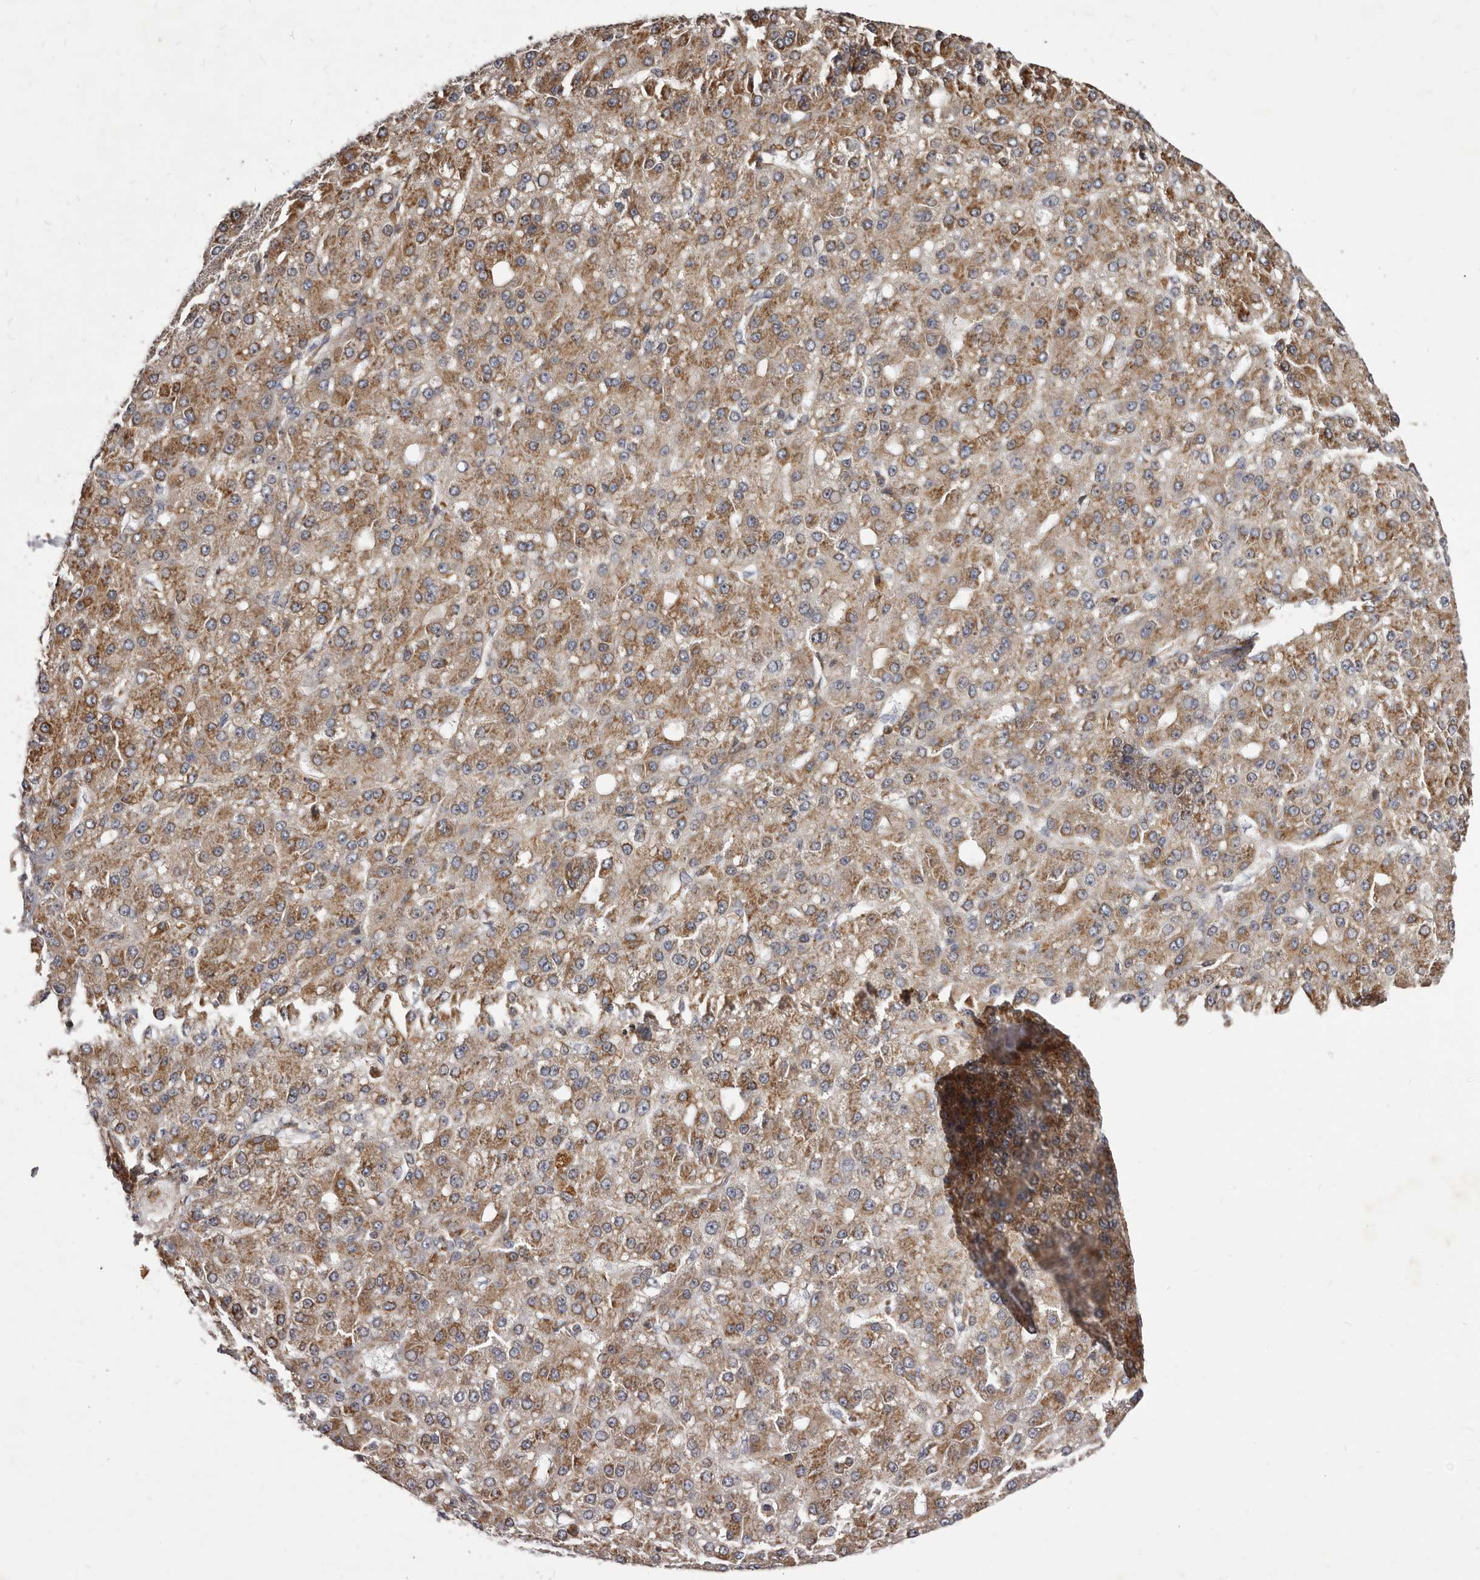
{"staining": {"intensity": "moderate", "quantity": ">75%", "location": "cytoplasmic/membranous"}, "tissue": "liver cancer", "cell_type": "Tumor cells", "image_type": "cancer", "snomed": [{"axis": "morphology", "description": "Carcinoma, Hepatocellular, NOS"}, {"axis": "topography", "description": "Liver"}], "caption": "Protein analysis of liver hepatocellular carcinoma tissue exhibits moderate cytoplasmic/membranous staining in about >75% of tumor cells.", "gene": "ALPK1", "patient": {"sex": "male", "age": 67}}